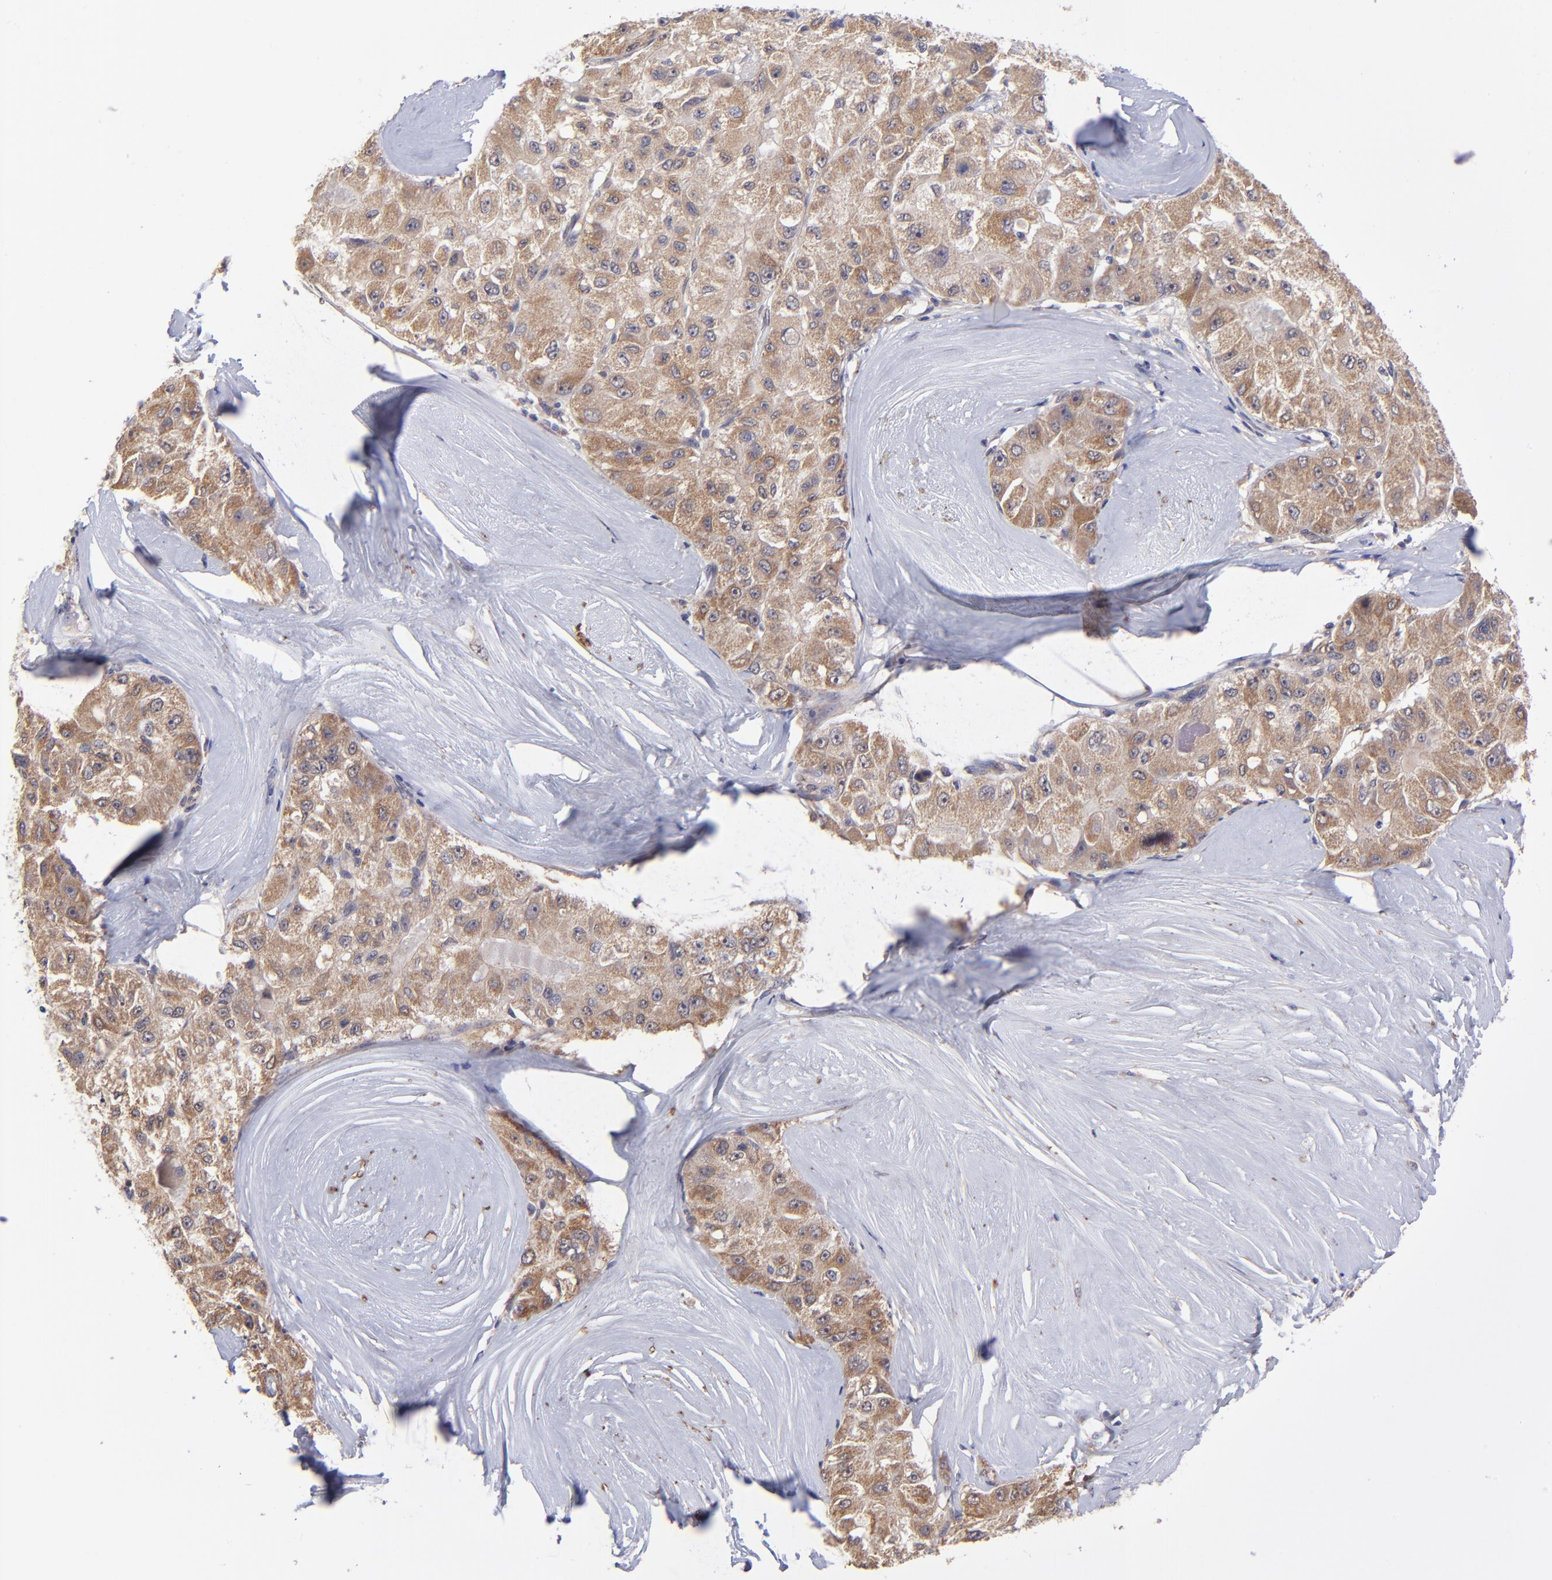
{"staining": {"intensity": "strong", "quantity": ">75%", "location": "cytoplasmic/membranous"}, "tissue": "liver cancer", "cell_type": "Tumor cells", "image_type": "cancer", "snomed": [{"axis": "morphology", "description": "Carcinoma, Hepatocellular, NOS"}, {"axis": "topography", "description": "Liver"}], "caption": "The photomicrograph shows staining of liver hepatocellular carcinoma, revealing strong cytoplasmic/membranous protein positivity (brown color) within tumor cells.", "gene": "UBE2H", "patient": {"sex": "male", "age": 80}}